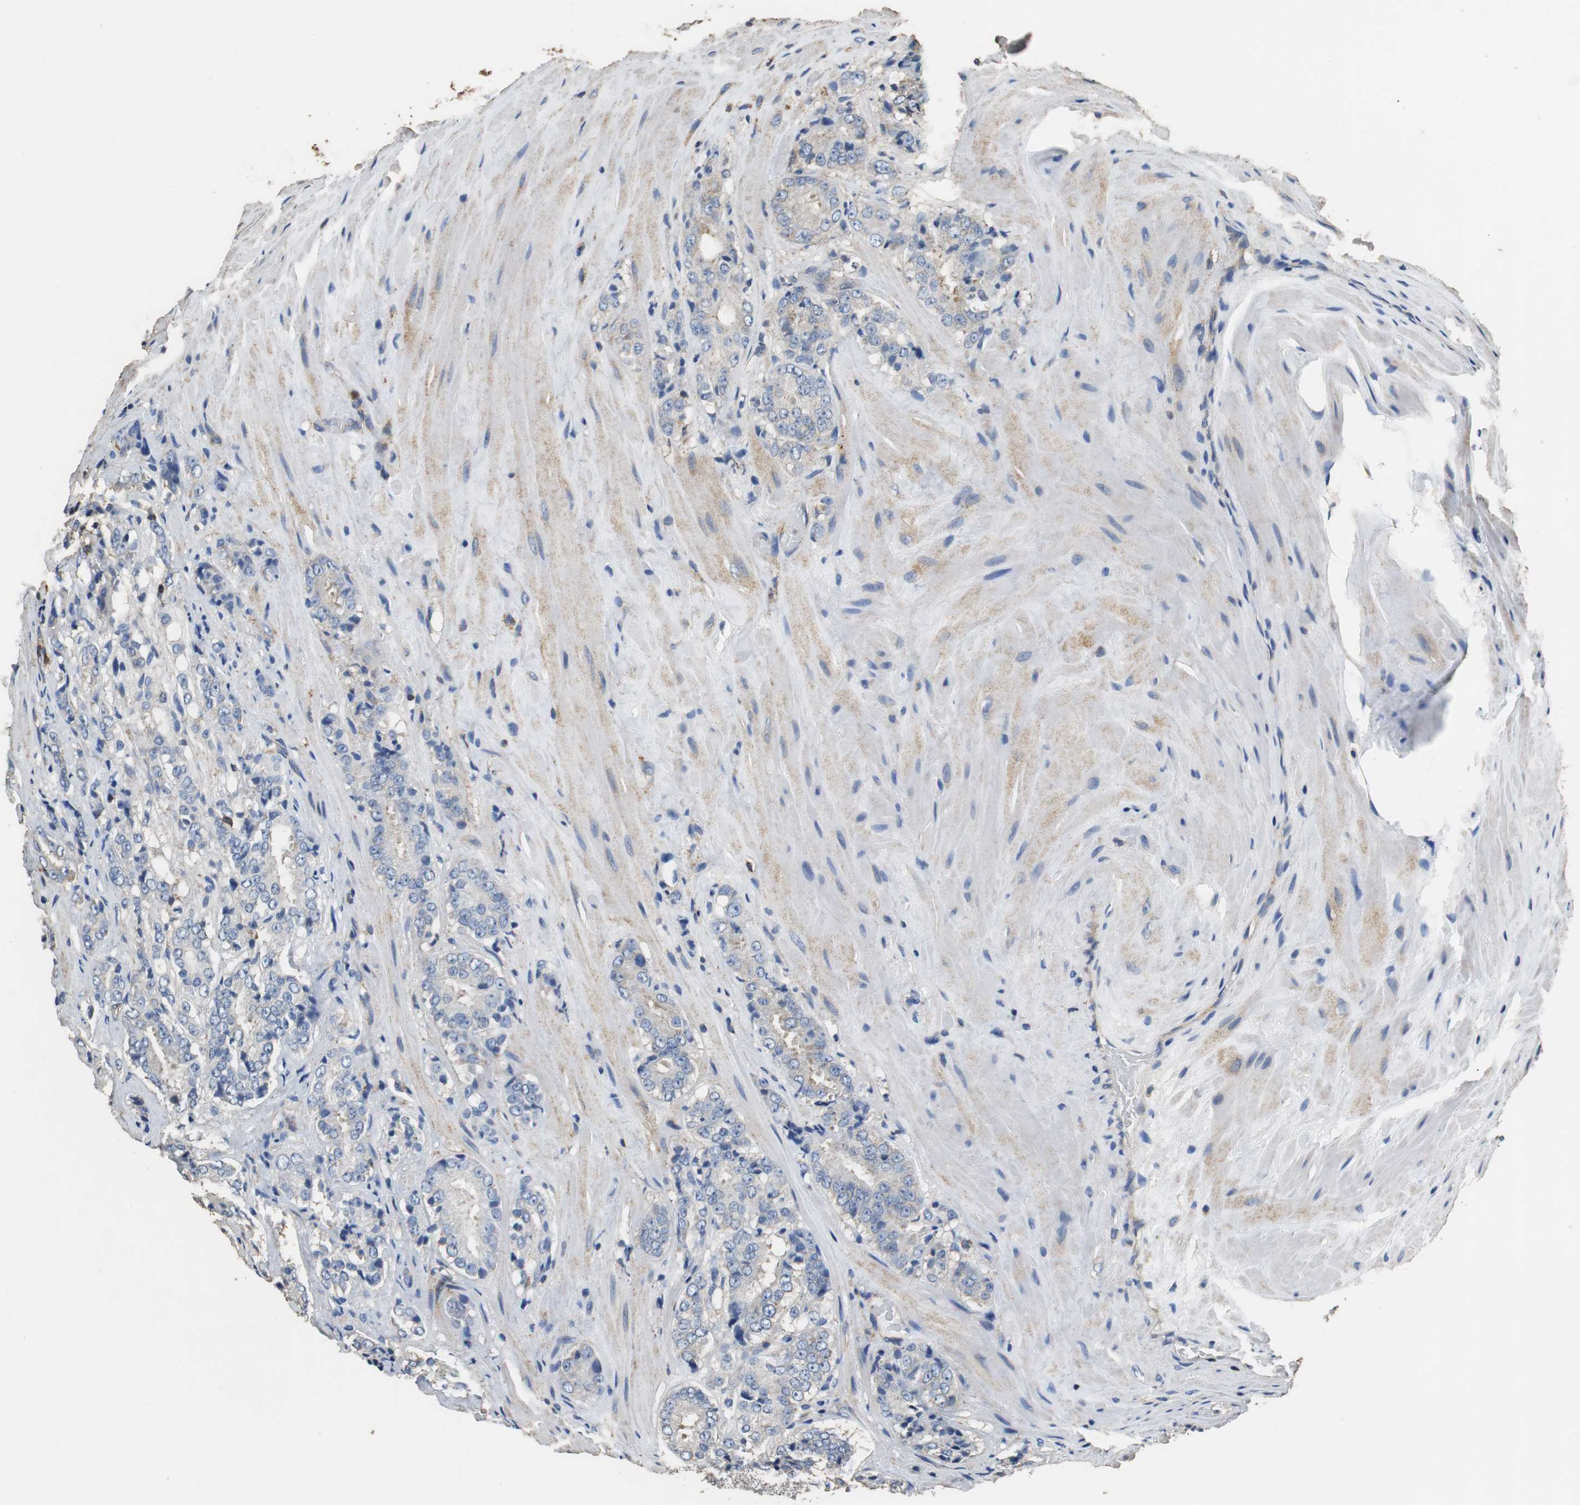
{"staining": {"intensity": "negative", "quantity": "none", "location": "none"}, "tissue": "prostate cancer", "cell_type": "Tumor cells", "image_type": "cancer", "snomed": [{"axis": "morphology", "description": "Adenocarcinoma, High grade"}, {"axis": "topography", "description": "Prostate"}], "caption": "Immunohistochemistry of adenocarcinoma (high-grade) (prostate) exhibits no positivity in tumor cells. (DAB (3,3'-diaminobenzidine) IHC visualized using brightfield microscopy, high magnification).", "gene": "PRKRA", "patient": {"sex": "male", "age": 70}}